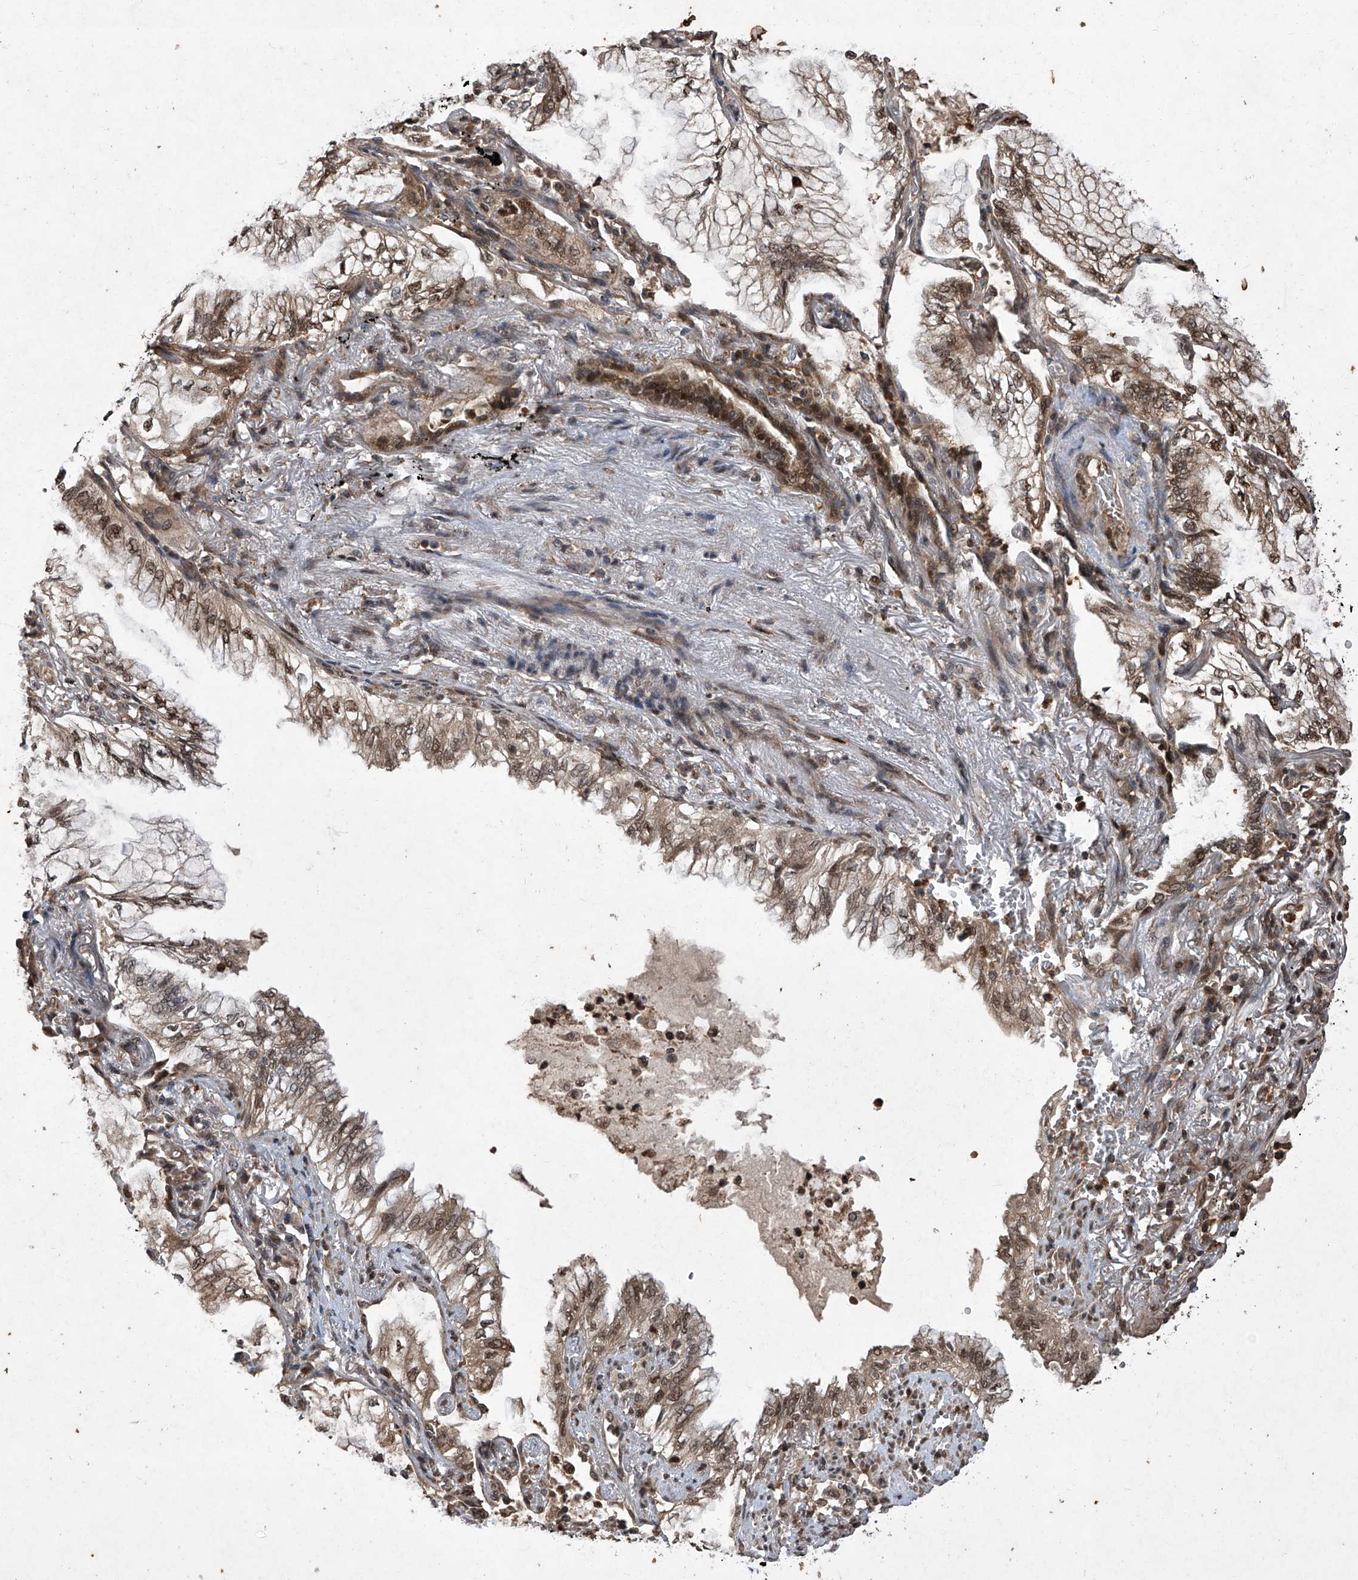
{"staining": {"intensity": "moderate", "quantity": ">75%", "location": "cytoplasmic/membranous,nuclear"}, "tissue": "lung cancer", "cell_type": "Tumor cells", "image_type": "cancer", "snomed": [{"axis": "morphology", "description": "Adenocarcinoma, NOS"}, {"axis": "topography", "description": "Lung"}], "caption": "Immunohistochemistry (IHC) (DAB) staining of lung adenocarcinoma shows moderate cytoplasmic/membranous and nuclear protein positivity in approximately >75% of tumor cells.", "gene": "TSNAX", "patient": {"sex": "female", "age": 70}}